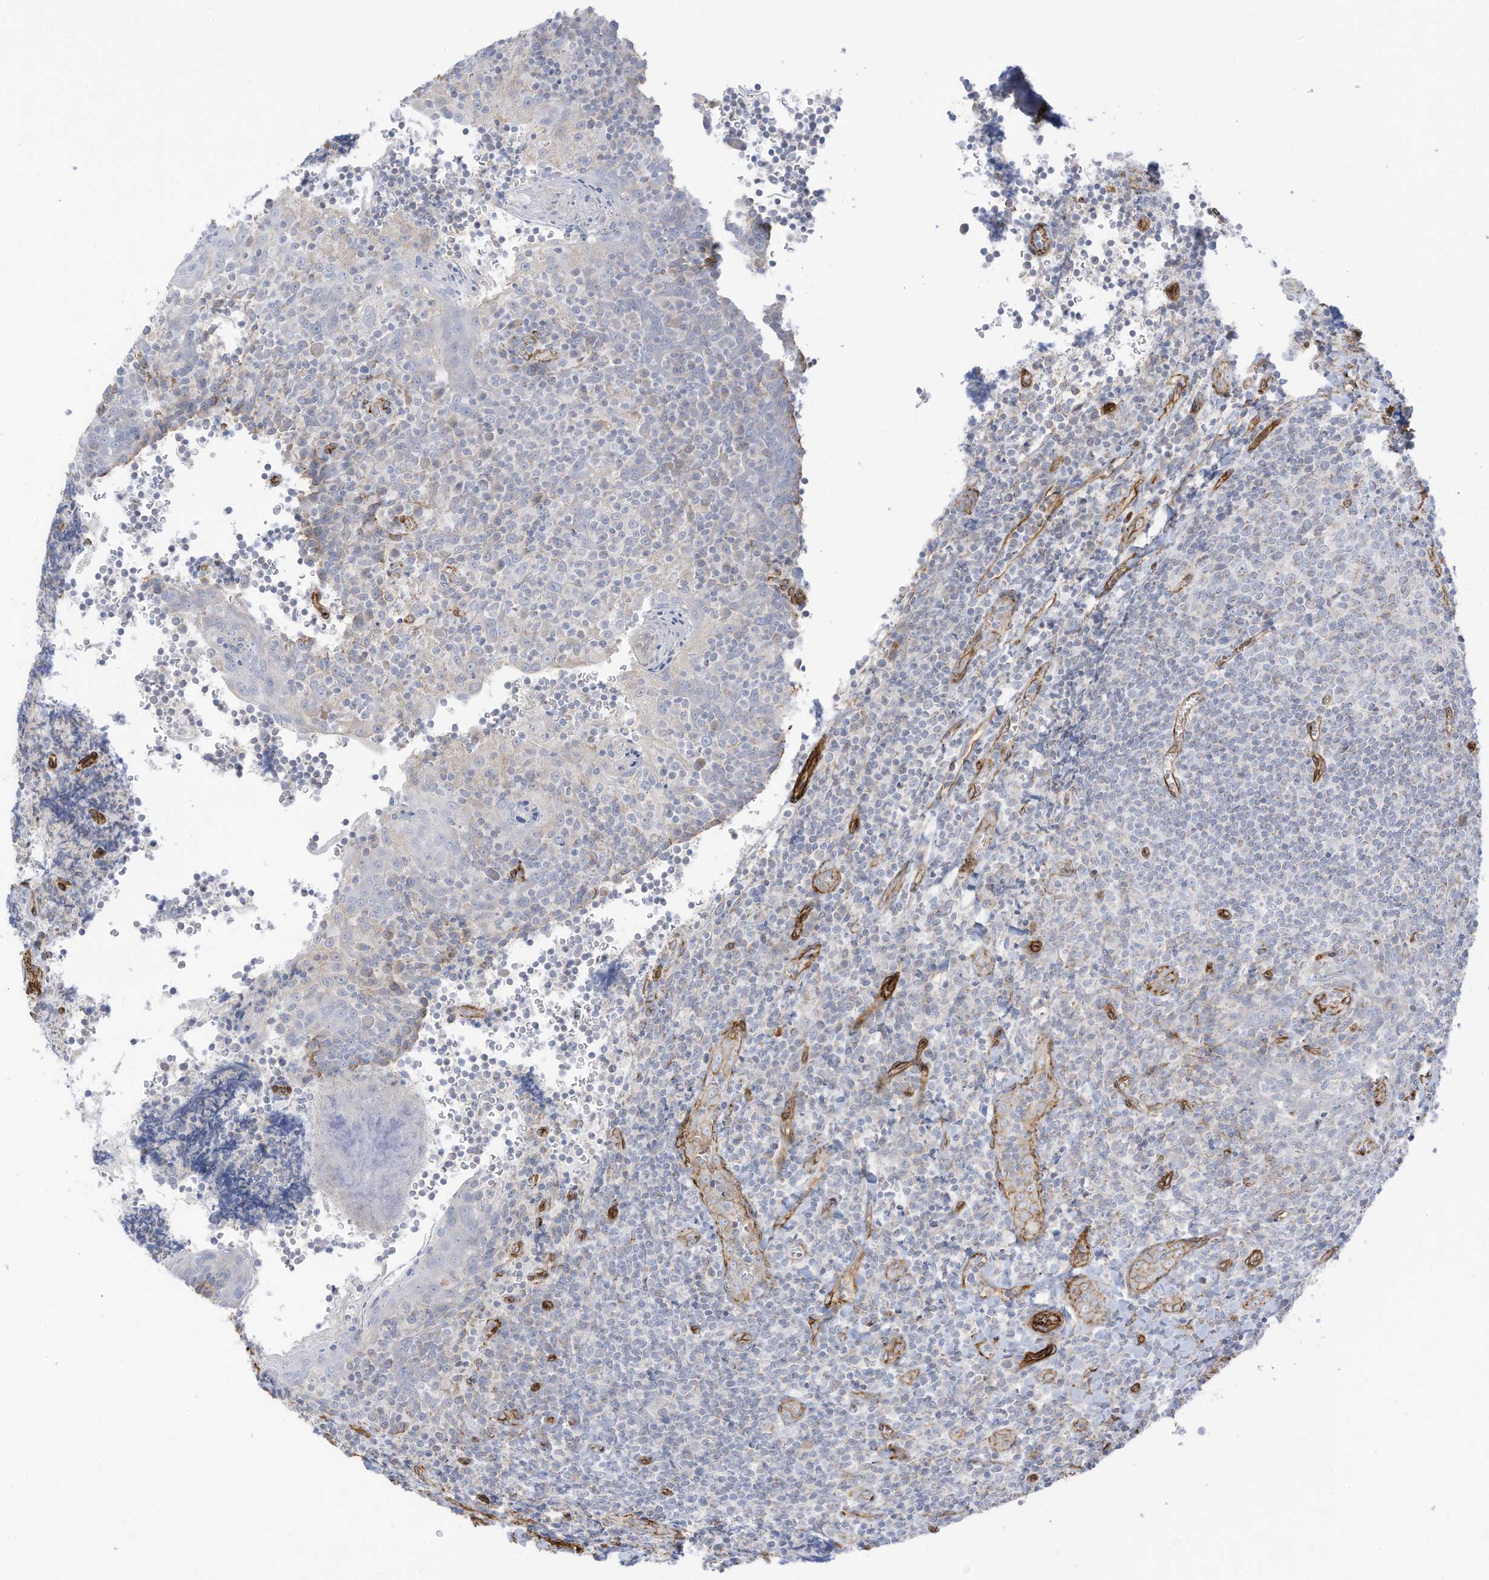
{"staining": {"intensity": "weak", "quantity": "25%-75%", "location": "cytoplasmic/membranous"}, "tissue": "tonsil", "cell_type": "Germinal center cells", "image_type": "normal", "snomed": [{"axis": "morphology", "description": "Normal tissue, NOS"}, {"axis": "topography", "description": "Tonsil"}], "caption": "Protein staining exhibits weak cytoplasmic/membranous expression in about 25%-75% of germinal center cells in benign tonsil.", "gene": "ABCB7", "patient": {"sex": "male", "age": 27}}